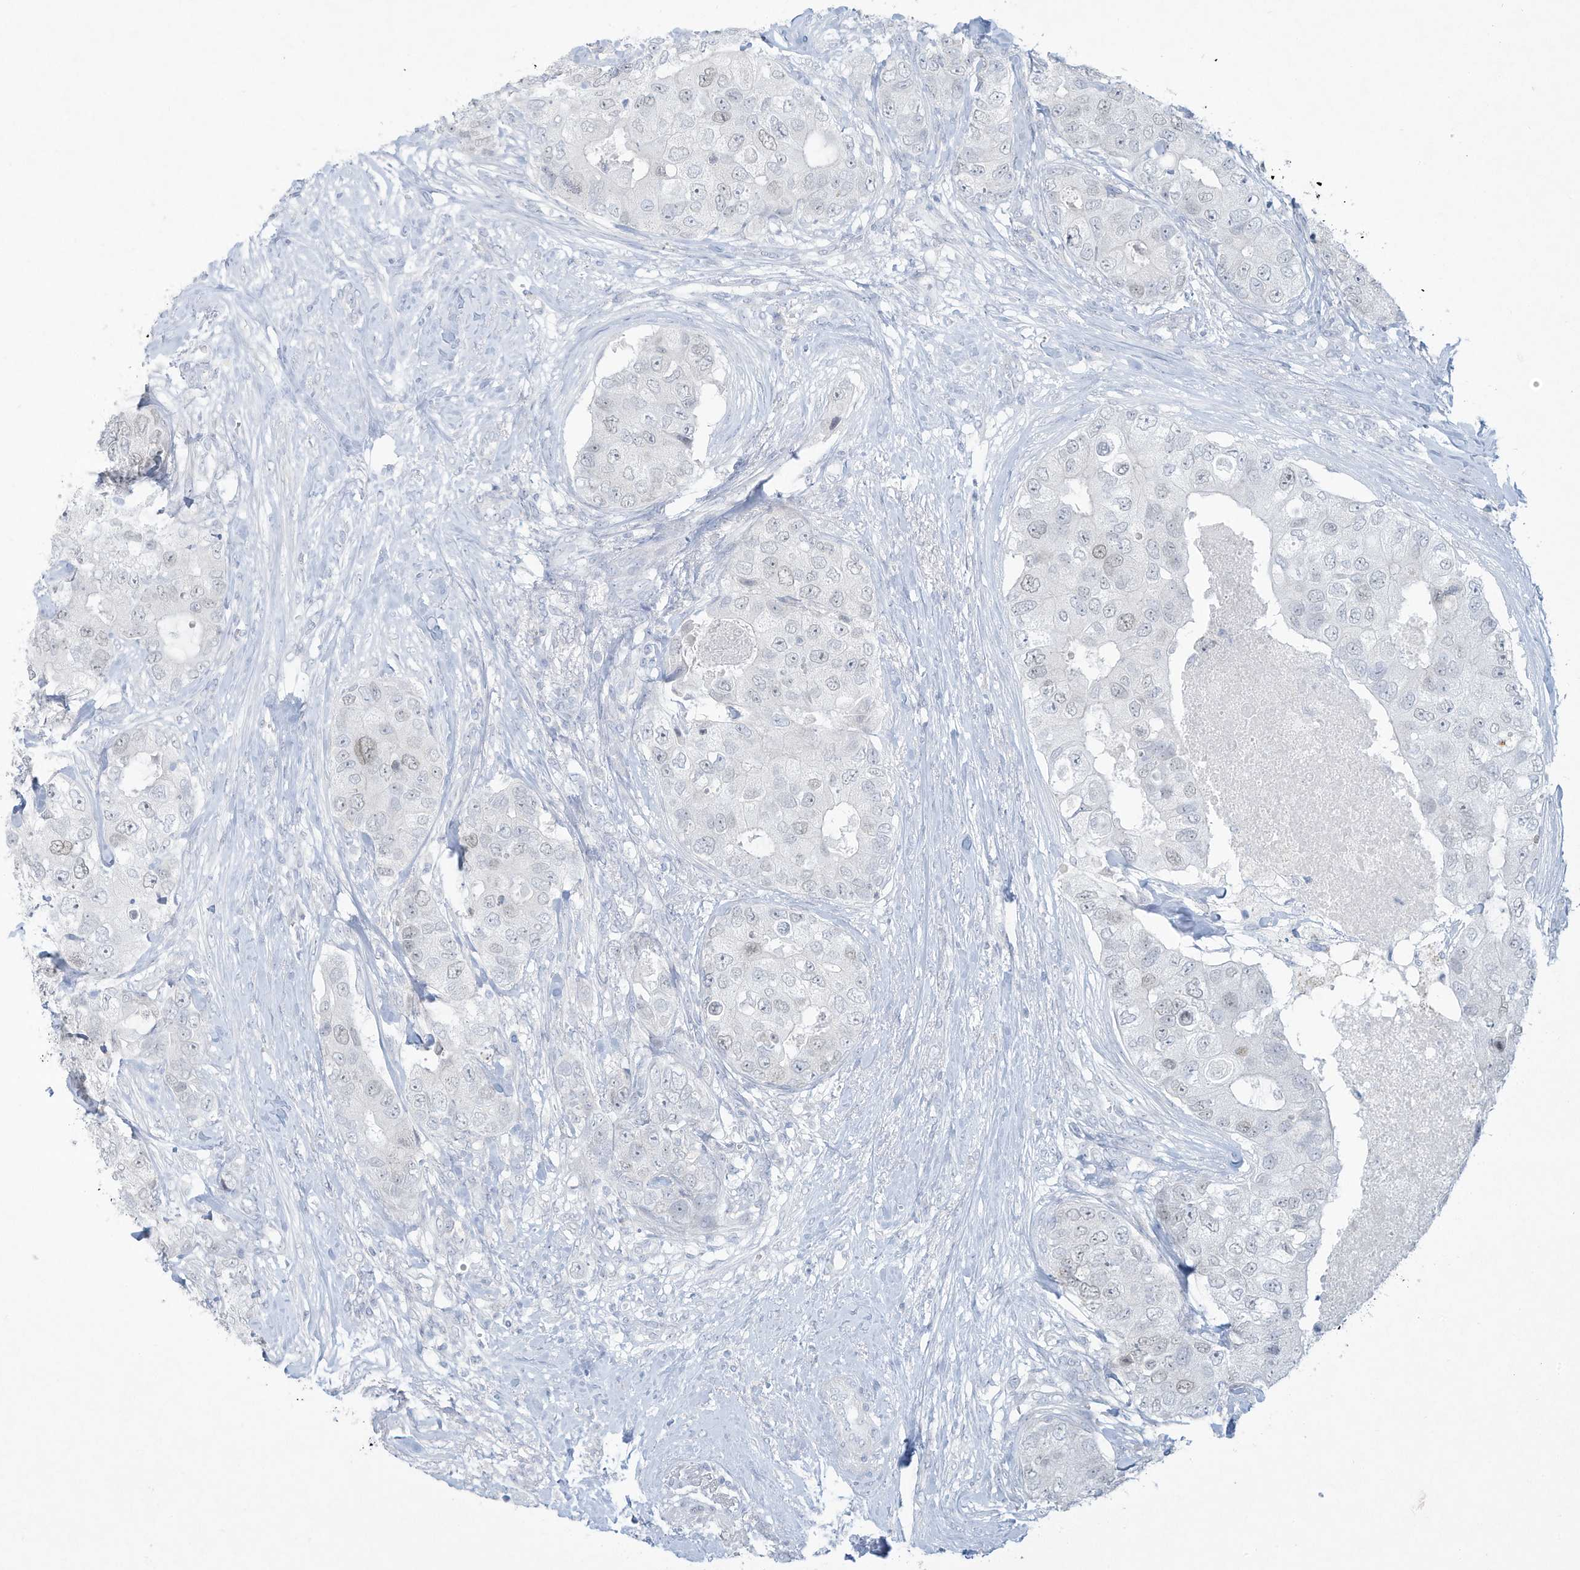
{"staining": {"intensity": "negative", "quantity": "none", "location": "none"}, "tissue": "breast cancer", "cell_type": "Tumor cells", "image_type": "cancer", "snomed": [{"axis": "morphology", "description": "Duct carcinoma"}, {"axis": "topography", "description": "Breast"}], "caption": "This is a micrograph of IHC staining of breast cancer, which shows no expression in tumor cells.", "gene": "PAX6", "patient": {"sex": "female", "age": 62}}